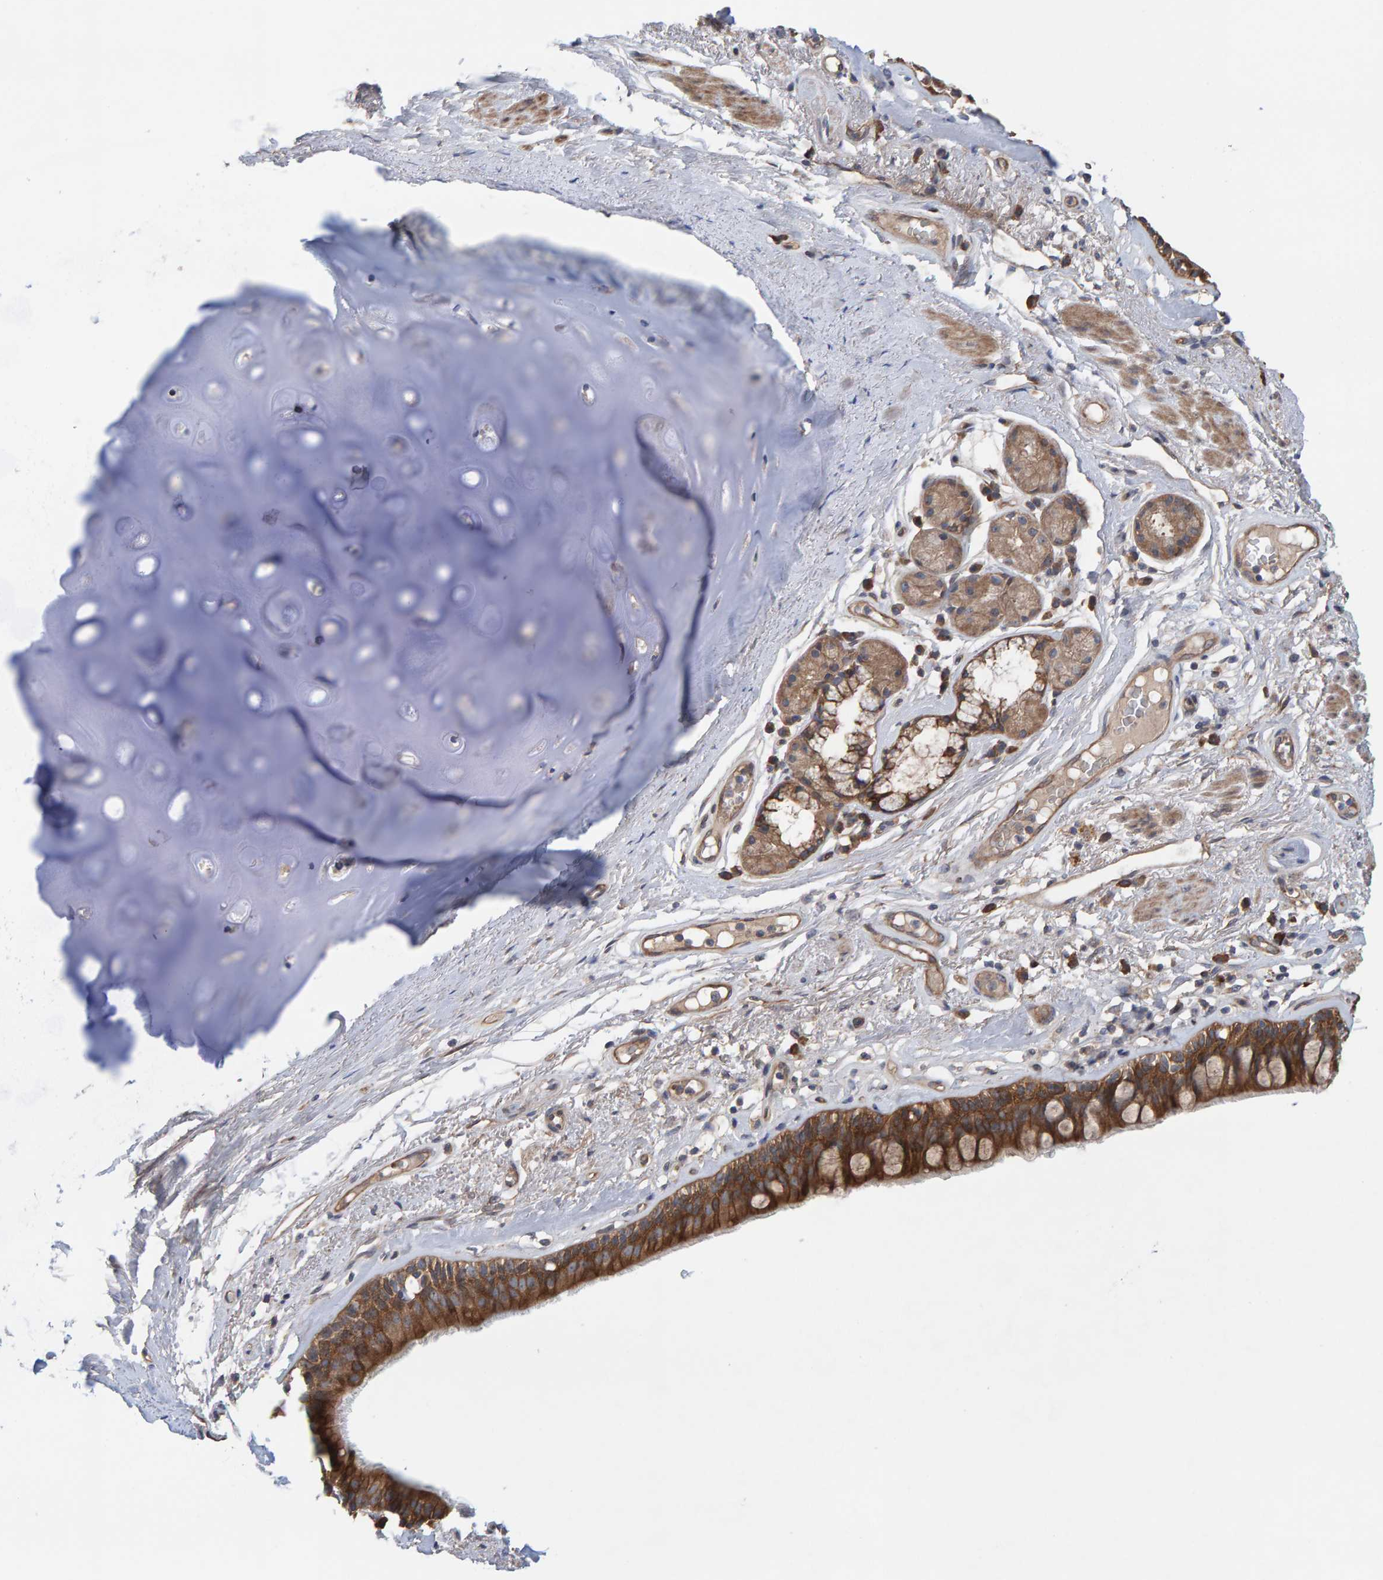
{"staining": {"intensity": "moderate", "quantity": ">75%", "location": "cytoplasmic/membranous"}, "tissue": "bronchus", "cell_type": "Respiratory epithelial cells", "image_type": "normal", "snomed": [{"axis": "morphology", "description": "Normal tissue, NOS"}, {"axis": "topography", "description": "Cartilage tissue"}], "caption": "This photomicrograph displays IHC staining of unremarkable bronchus, with medium moderate cytoplasmic/membranous expression in approximately >75% of respiratory epithelial cells.", "gene": "LRSAM1", "patient": {"sex": "female", "age": 63}}